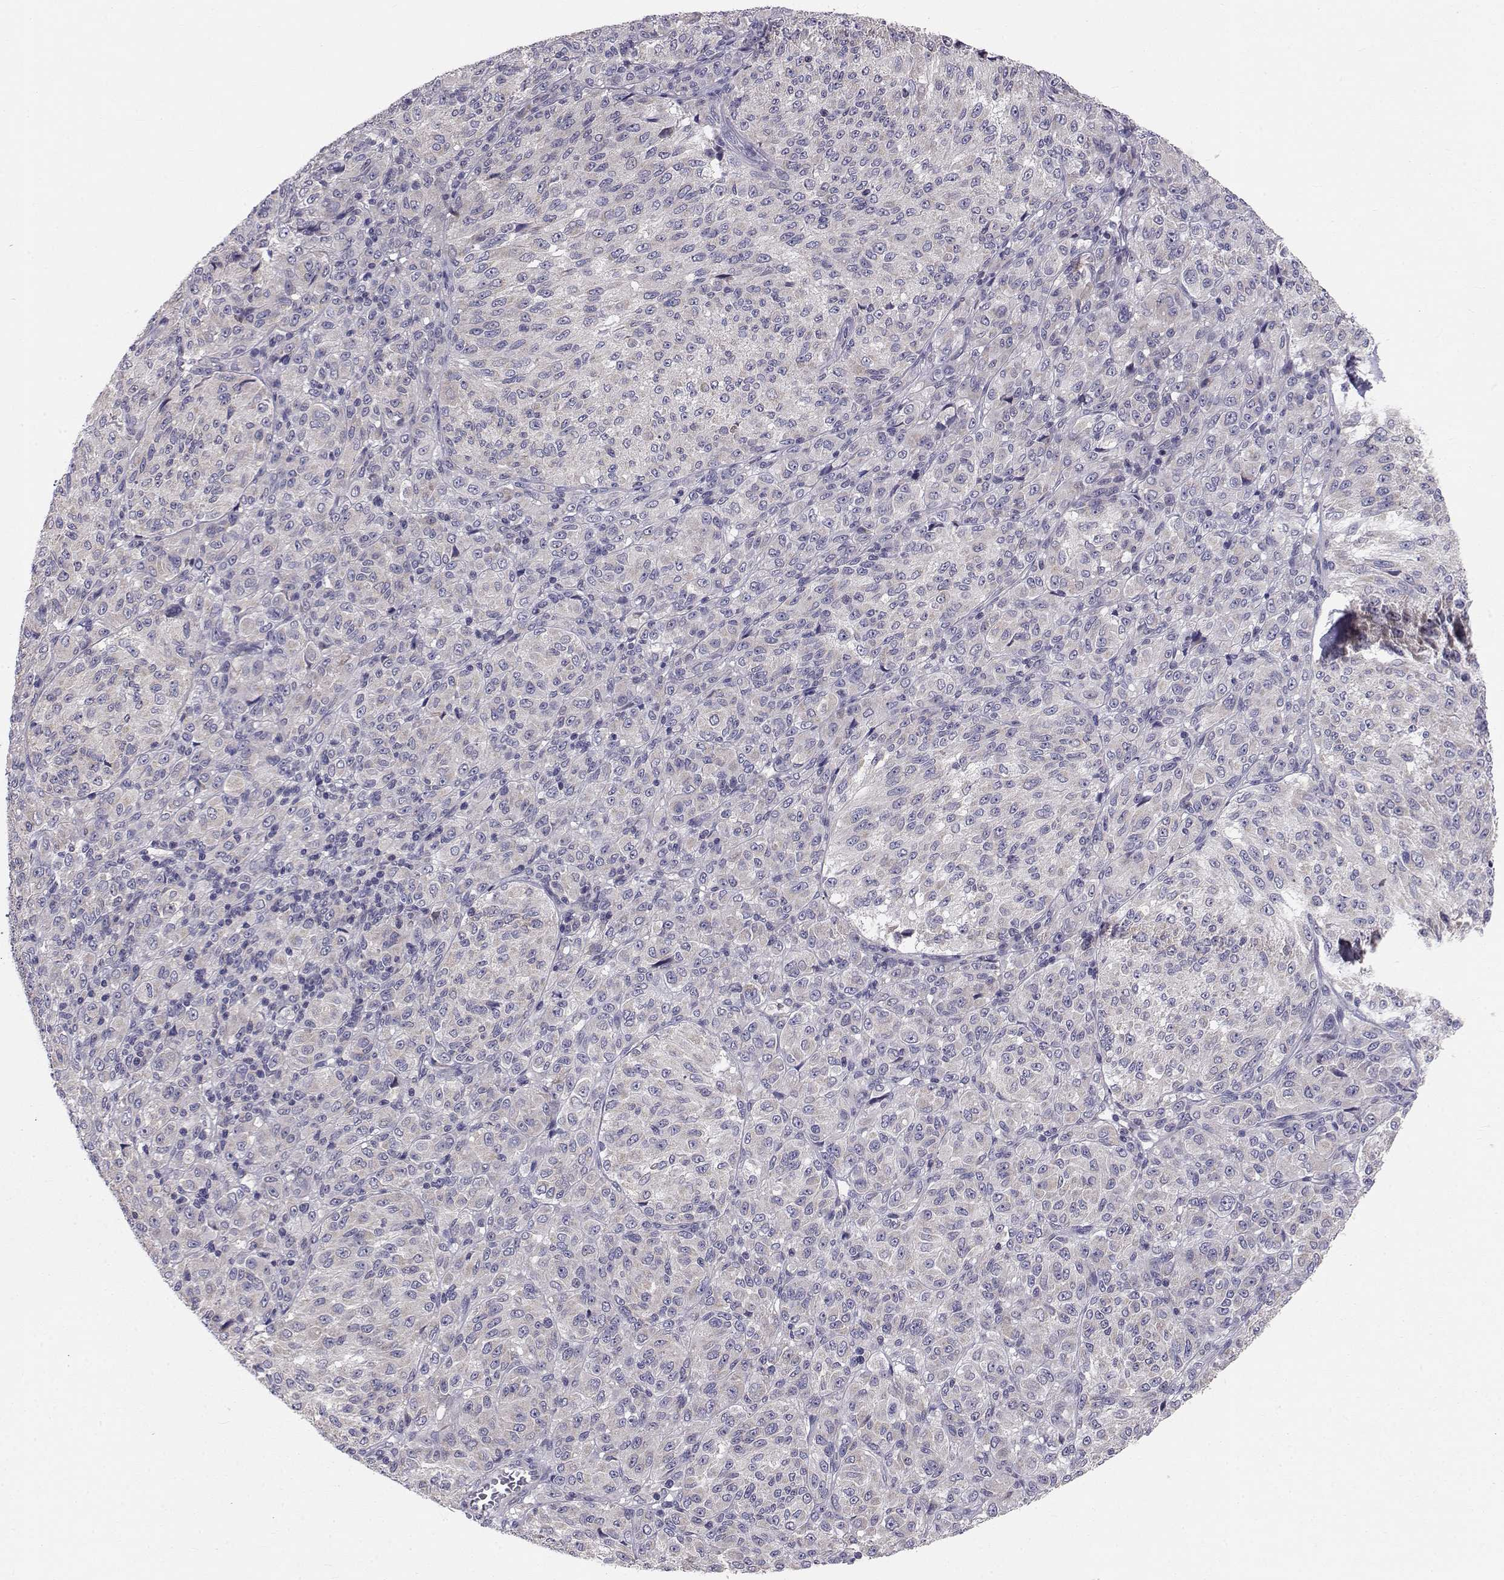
{"staining": {"intensity": "weak", "quantity": "<25%", "location": "cytoplasmic/membranous"}, "tissue": "melanoma", "cell_type": "Tumor cells", "image_type": "cancer", "snomed": [{"axis": "morphology", "description": "Malignant melanoma, Metastatic site"}, {"axis": "topography", "description": "Brain"}], "caption": "This is a image of immunohistochemistry staining of melanoma, which shows no positivity in tumor cells.", "gene": "PEX5L", "patient": {"sex": "female", "age": 56}}